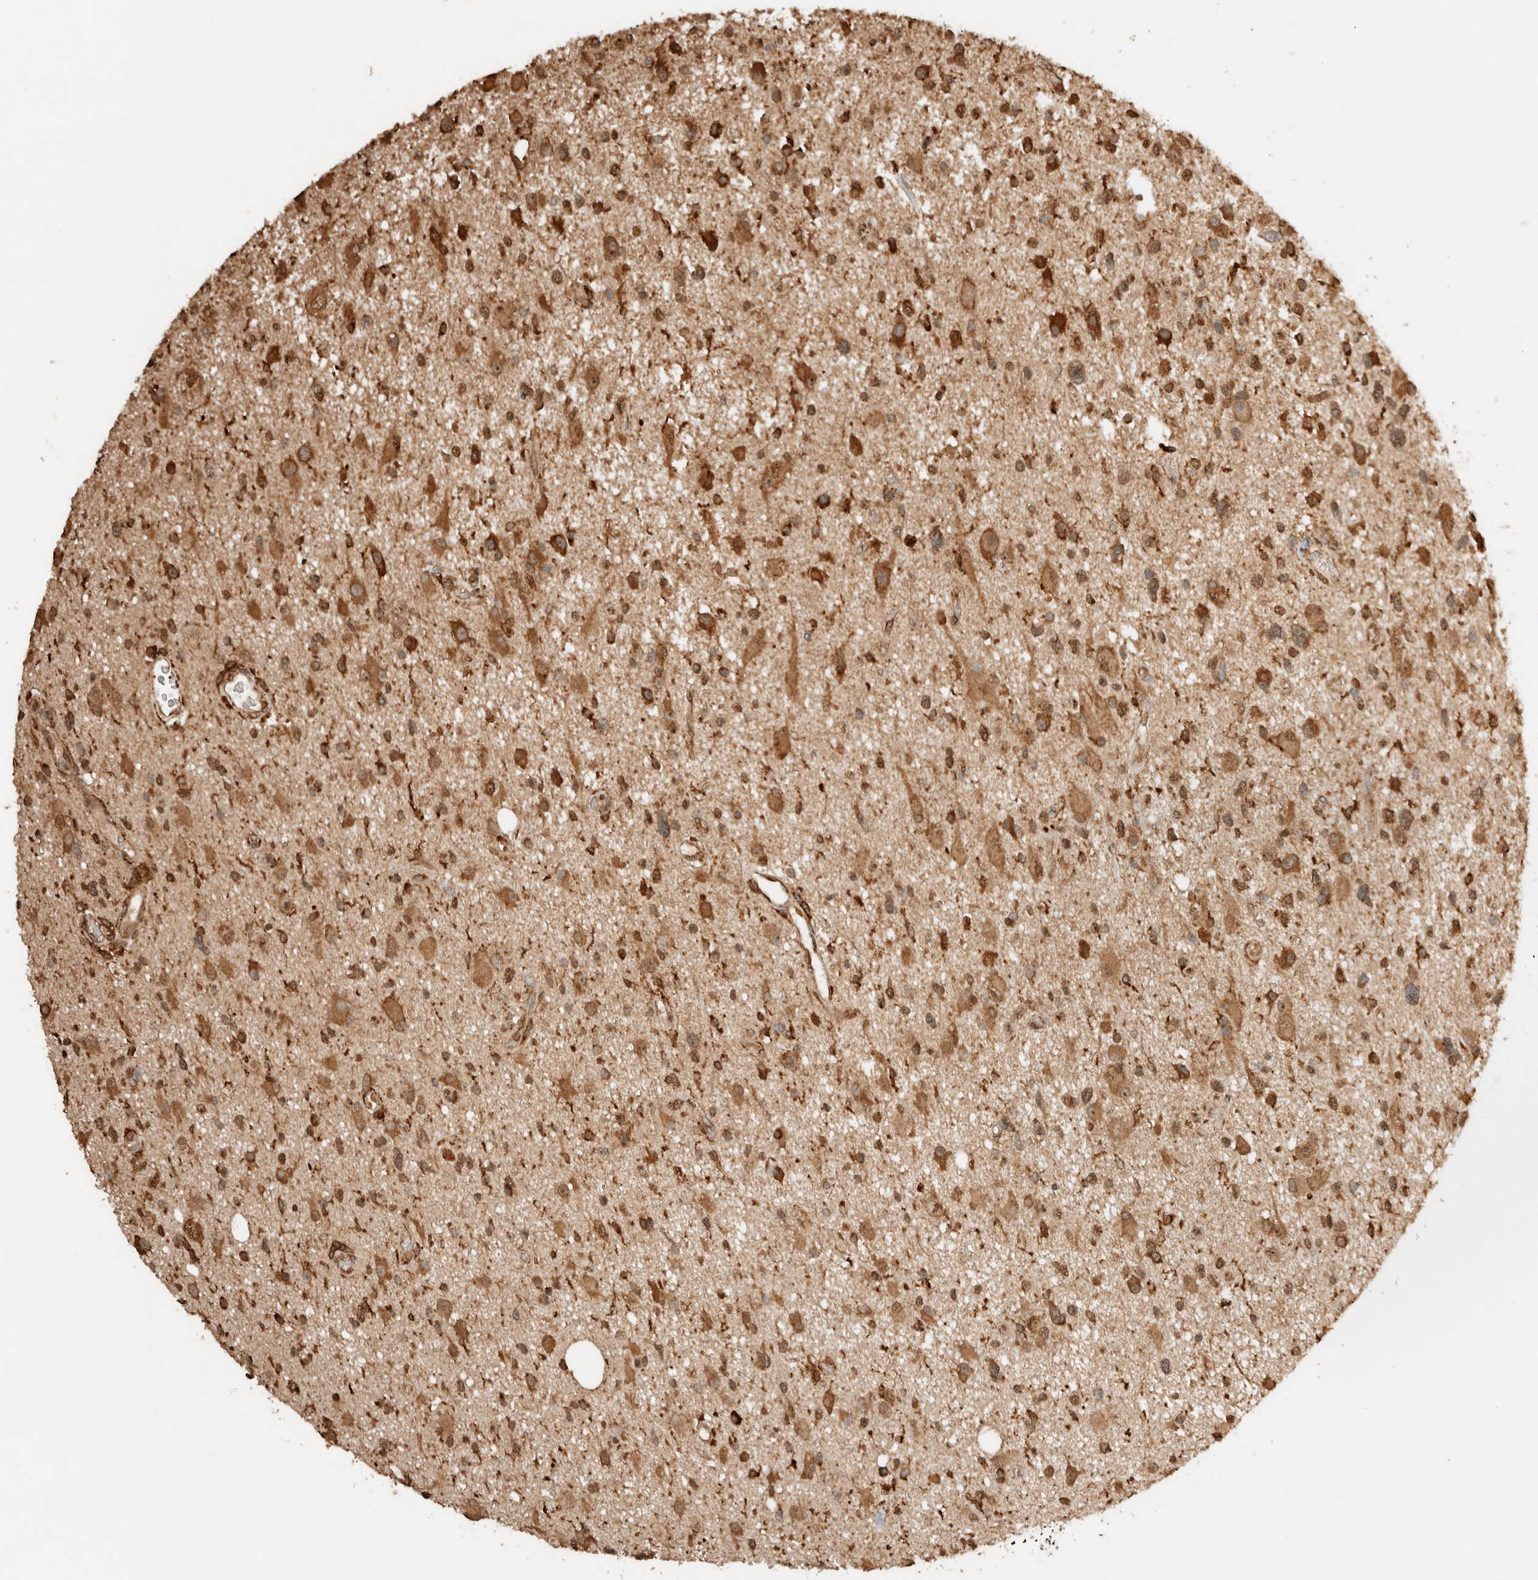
{"staining": {"intensity": "moderate", "quantity": ">75%", "location": "cytoplasmic/membranous"}, "tissue": "glioma", "cell_type": "Tumor cells", "image_type": "cancer", "snomed": [{"axis": "morphology", "description": "Glioma, malignant, High grade"}, {"axis": "topography", "description": "Brain"}], "caption": "An image showing moderate cytoplasmic/membranous staining in approximately >75% of tumor cells in glioma, as visualized by brown immunohistochemical staining.", "gene": "ERAP1", "patient": {"sex": "male", "age": 33}}